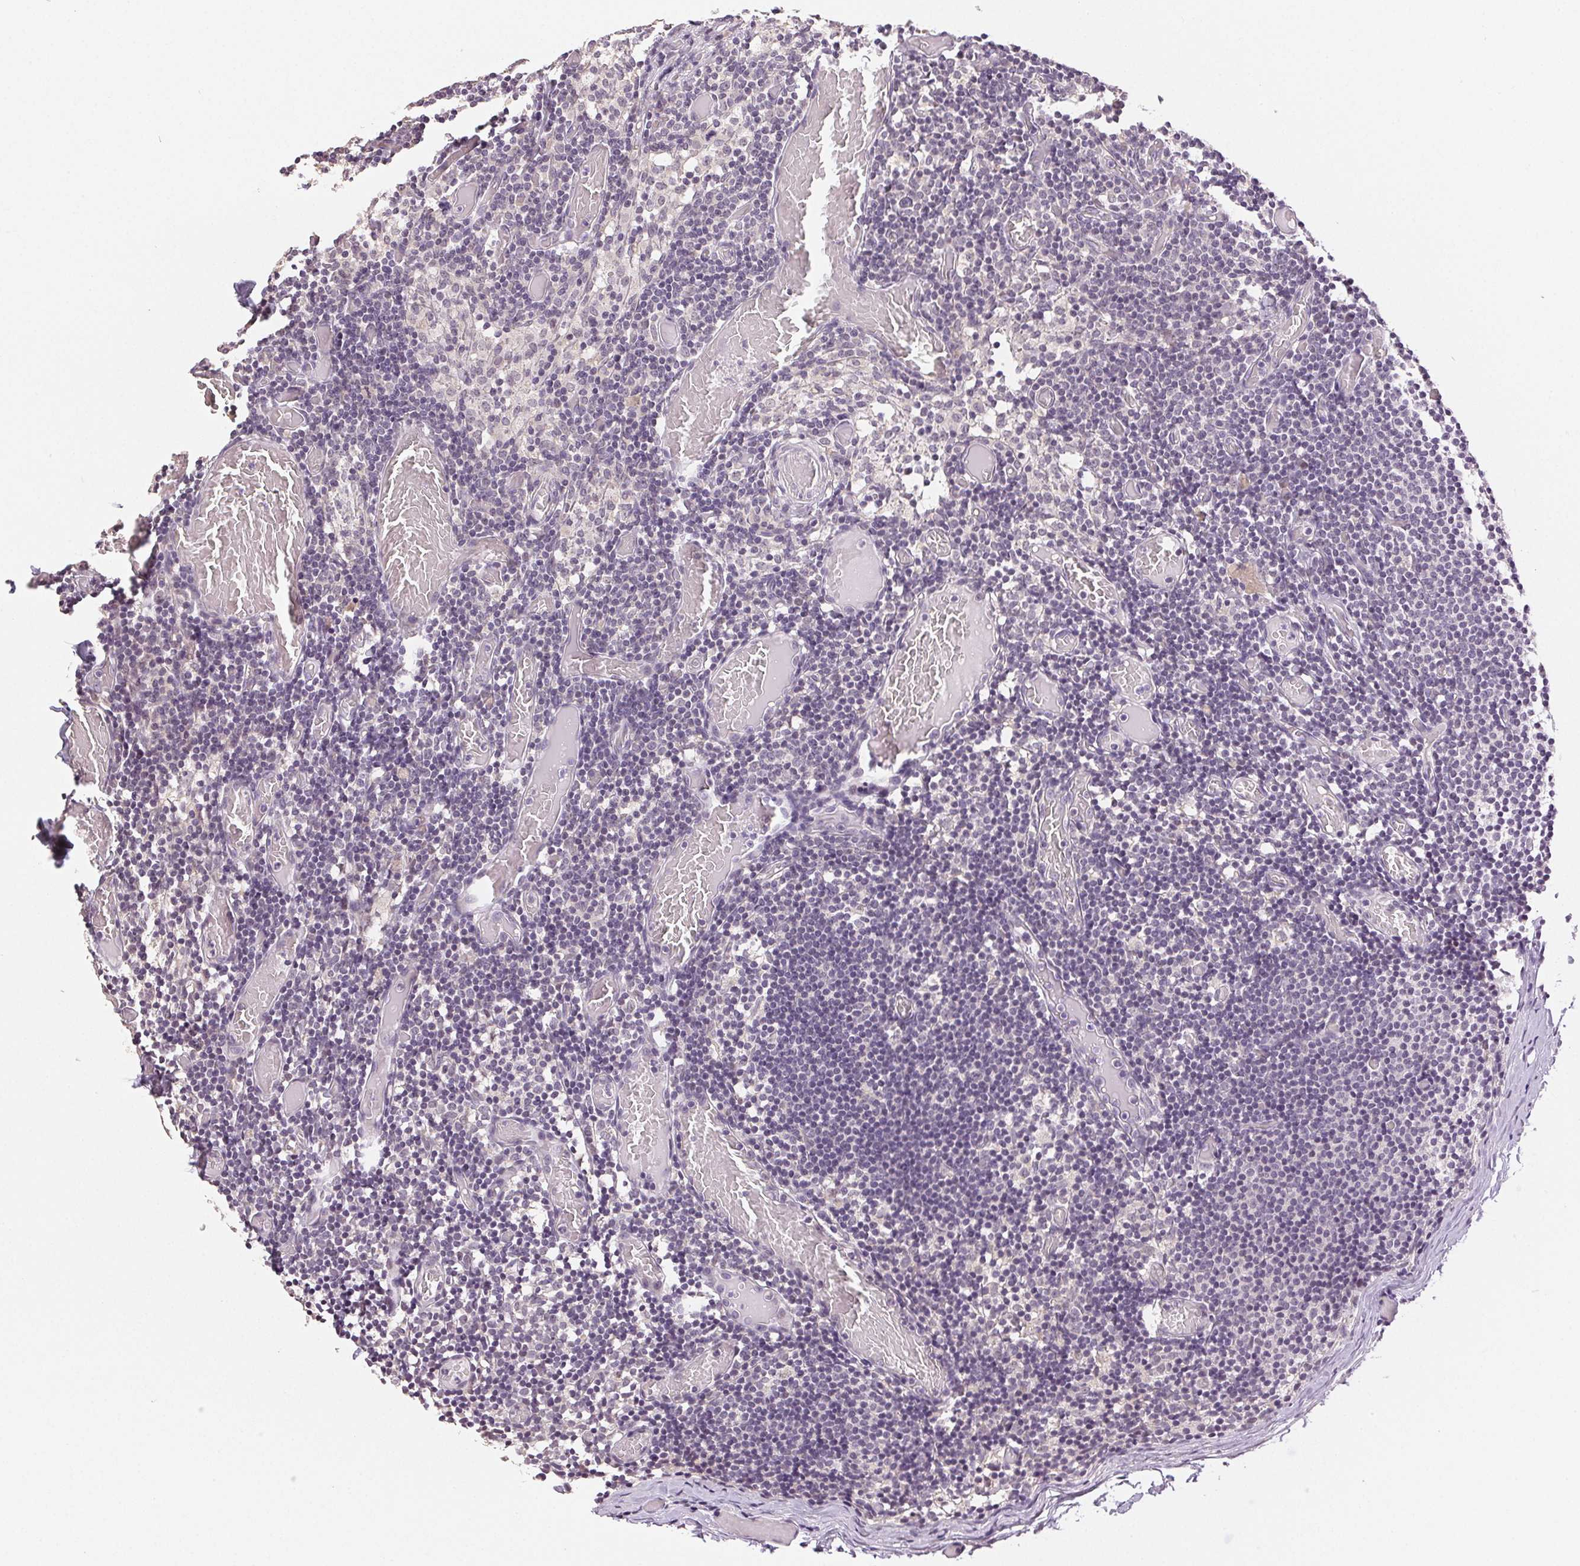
{"staining": {"intensity": "negative", "quantity": "none", "location": "none"}, "tissue": "lymph node", "cell_type": "Germinal center cells", "image_type": "normal", "snomed": [{"axis": "morphology", "description": "Normal tissue, NOS"}, {"axis": "topography", "description": "Lymph node"}], "caption": "Benign lymph node was stained to show a protein in brown. There is no significant staining in germinal center cells. The staining is performed using DAB (3,3'-diaminobenzidine) brown chromogen with nuclei counter-stained in using hematoxylin.", "gene": "PLCB1", "patient": {"sex": "female", "age": 41}}